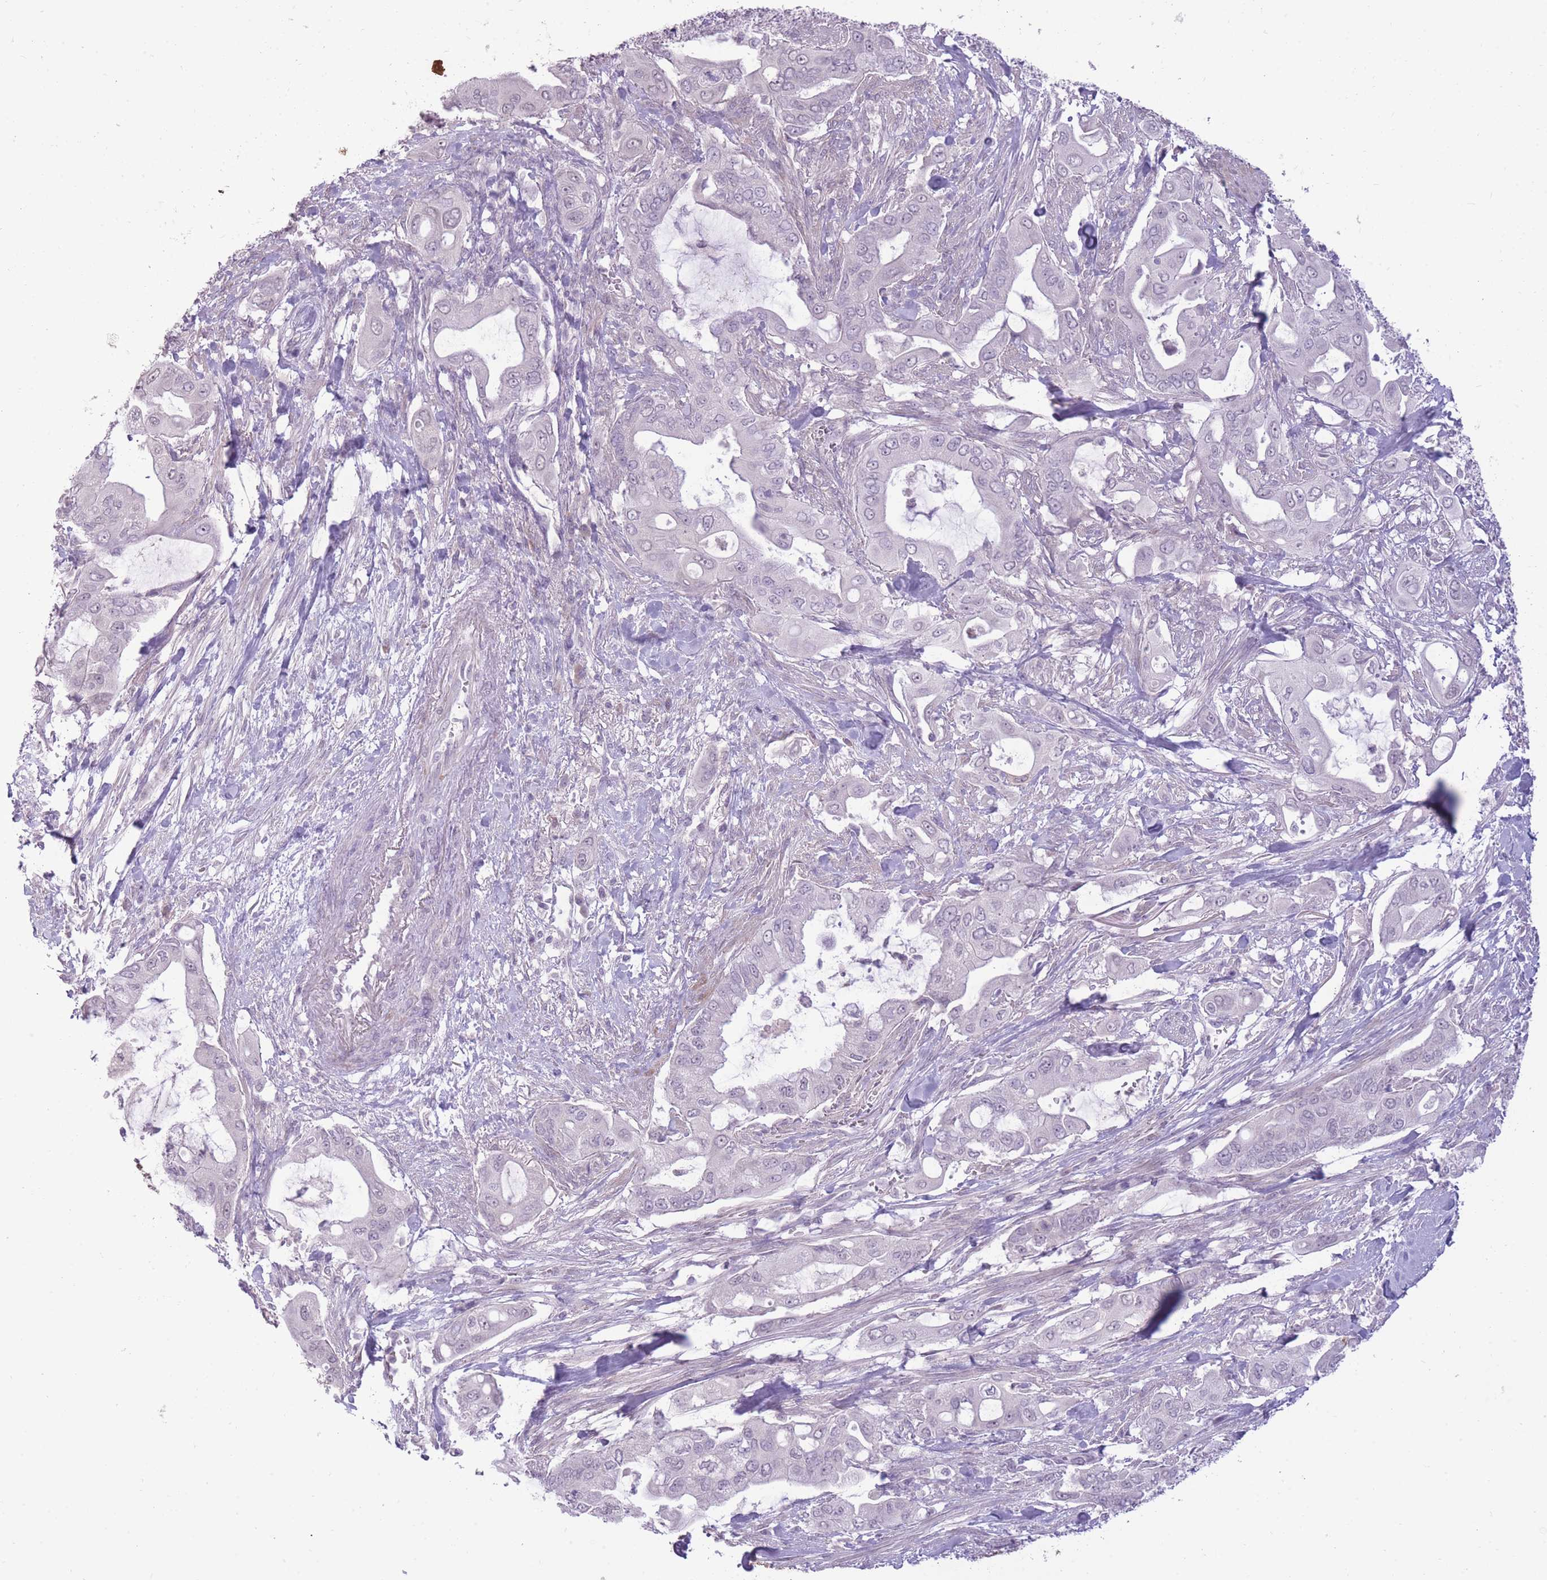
{"staining": {"intensity": "negative", "quantity": "none", "location": "none"}, "tissue": "pancreatic cancer", "cell_type": "Tumor cells", "image_type": "cancer", "snomed": [{"axis": "morphology", "description": "Adenocarcinoma, NOS"}, {"axis": "topography", "description": "Pancreas"}], "caption": "The IHC image has no significant positivity in tumor cells of pancreatic cancer tissue. Brightfield microscopy of immunohistochemistry stained with DAB (brown) and hematoxylin (blue), captured at high magnification.", "gene": "ZBTB24", "patient": {"sex": "male", "age": 57}}